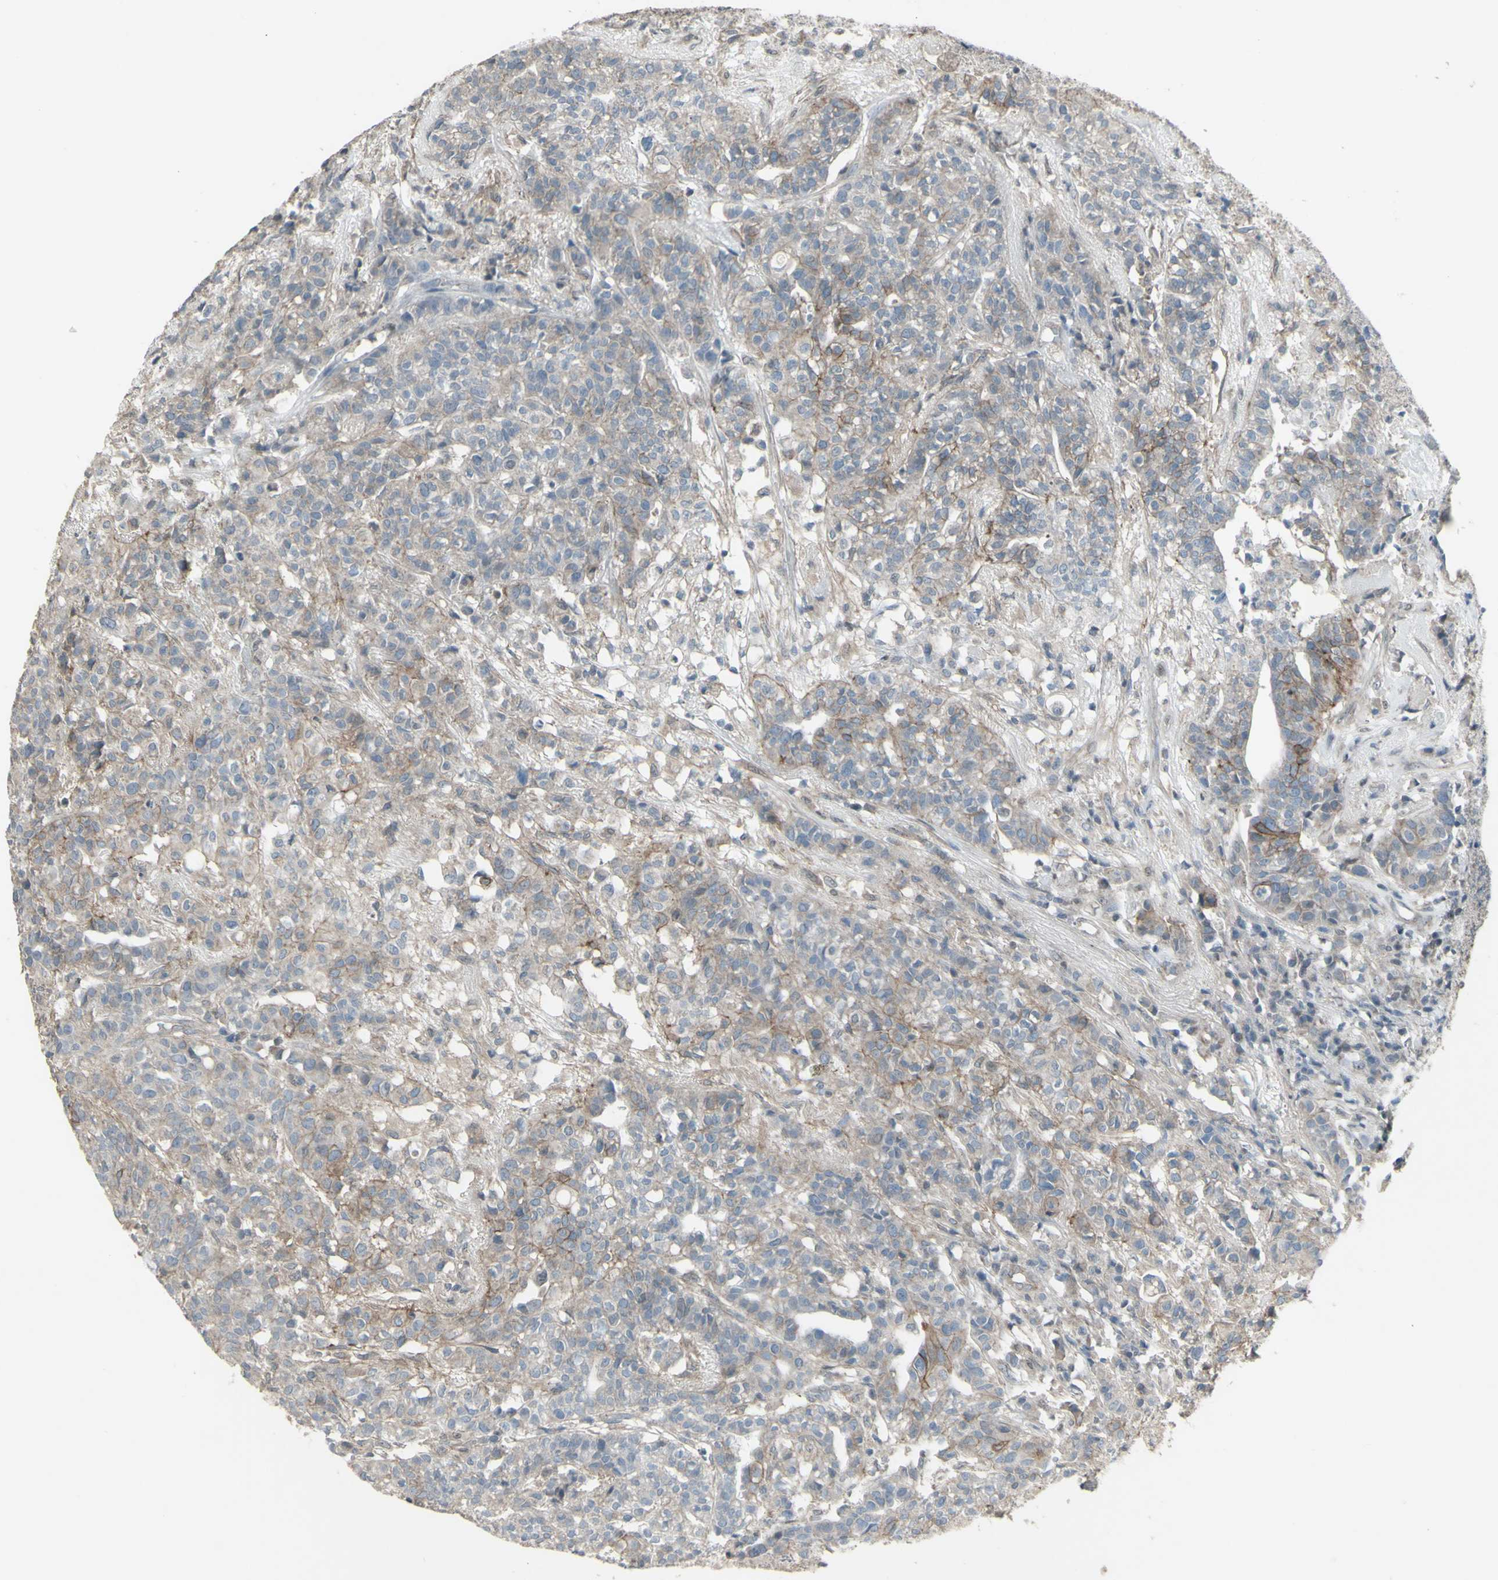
{"staining": {"intensity": "weak", "quantity": ">75%", "location": "cytoplasmic/membranous"}, "tissue": "head and neck cancer", "cell_type": "Tumor cells", "image_type": "cancer", "snomed": [{"axis": "morphology", "description": "Adenocarcinoma, NOS"}, {"axis": "topography", "description": "Salivary gland"}, {"axis": "topography", "description": "Head-Neck"}], "caption": "Head and neck cancer stained with DAB IHC shows low levels of weak cytoplasmic/membranous positivity in approximately >75% of tumor cells.", "gene": "FXYD3", "patient": {"sex": "female", "age": 65}}